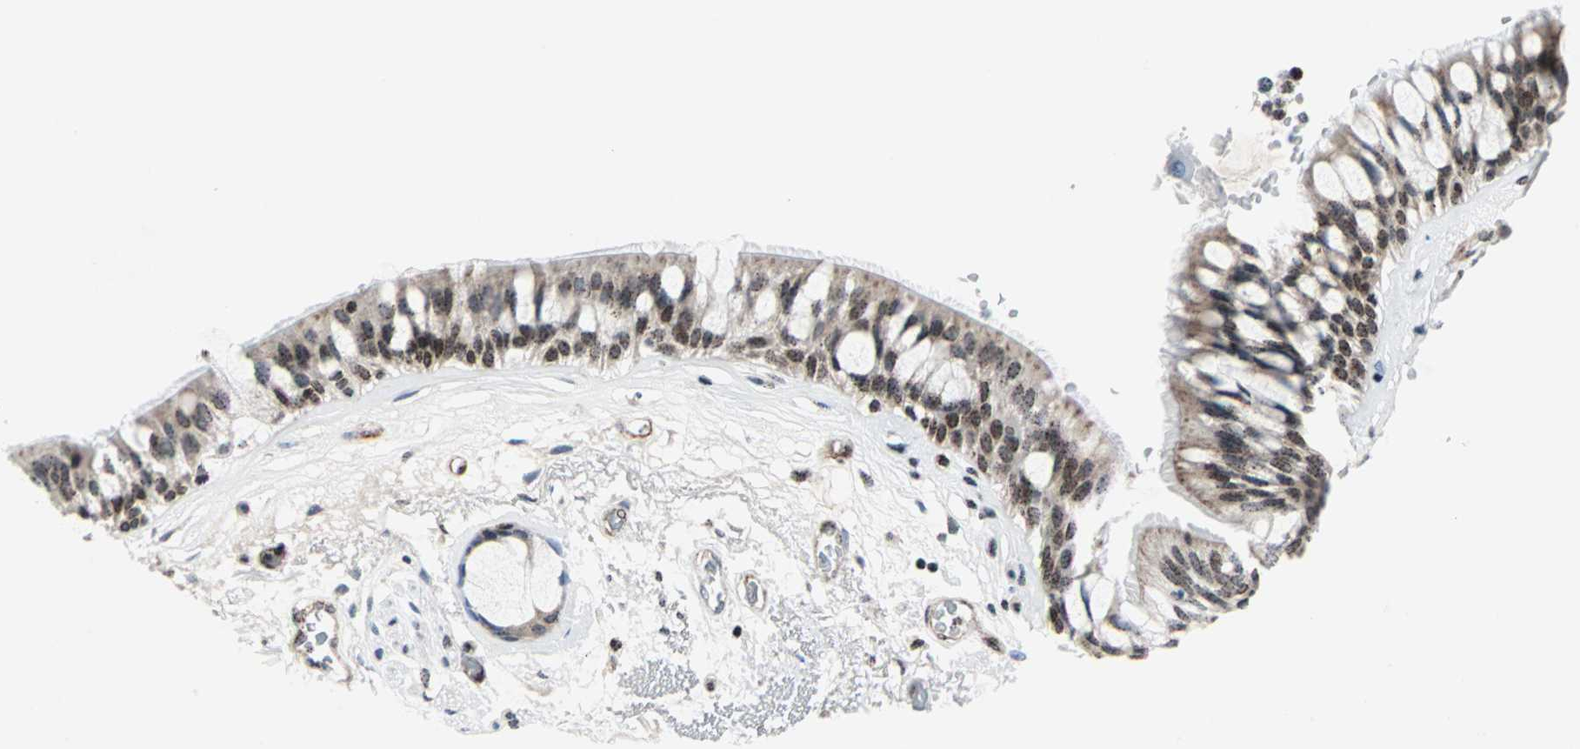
{"staining": {"intensity": "moderate", "quantity": ">75%", "location": "cytoplasmic/membranous,nuclear"}, "tissue": "bronchus", "cell_type": "Respiratory epithelial cells", "image_type": "normal", "snomed": [{"axis": "morphology", "description": "Normal tissue, NOS"}, {"axis": "topography", "description": "Bronchus"}], "caption": "IHC of unremarkable human bronchus demonstrates medium levels of moderate cytoplasmic/membranous,nuclear positivity in approximately >75% of respiratory epithelial cells.", "gene": "CENPA", "patient": {"sex": "male", "age": 66}}